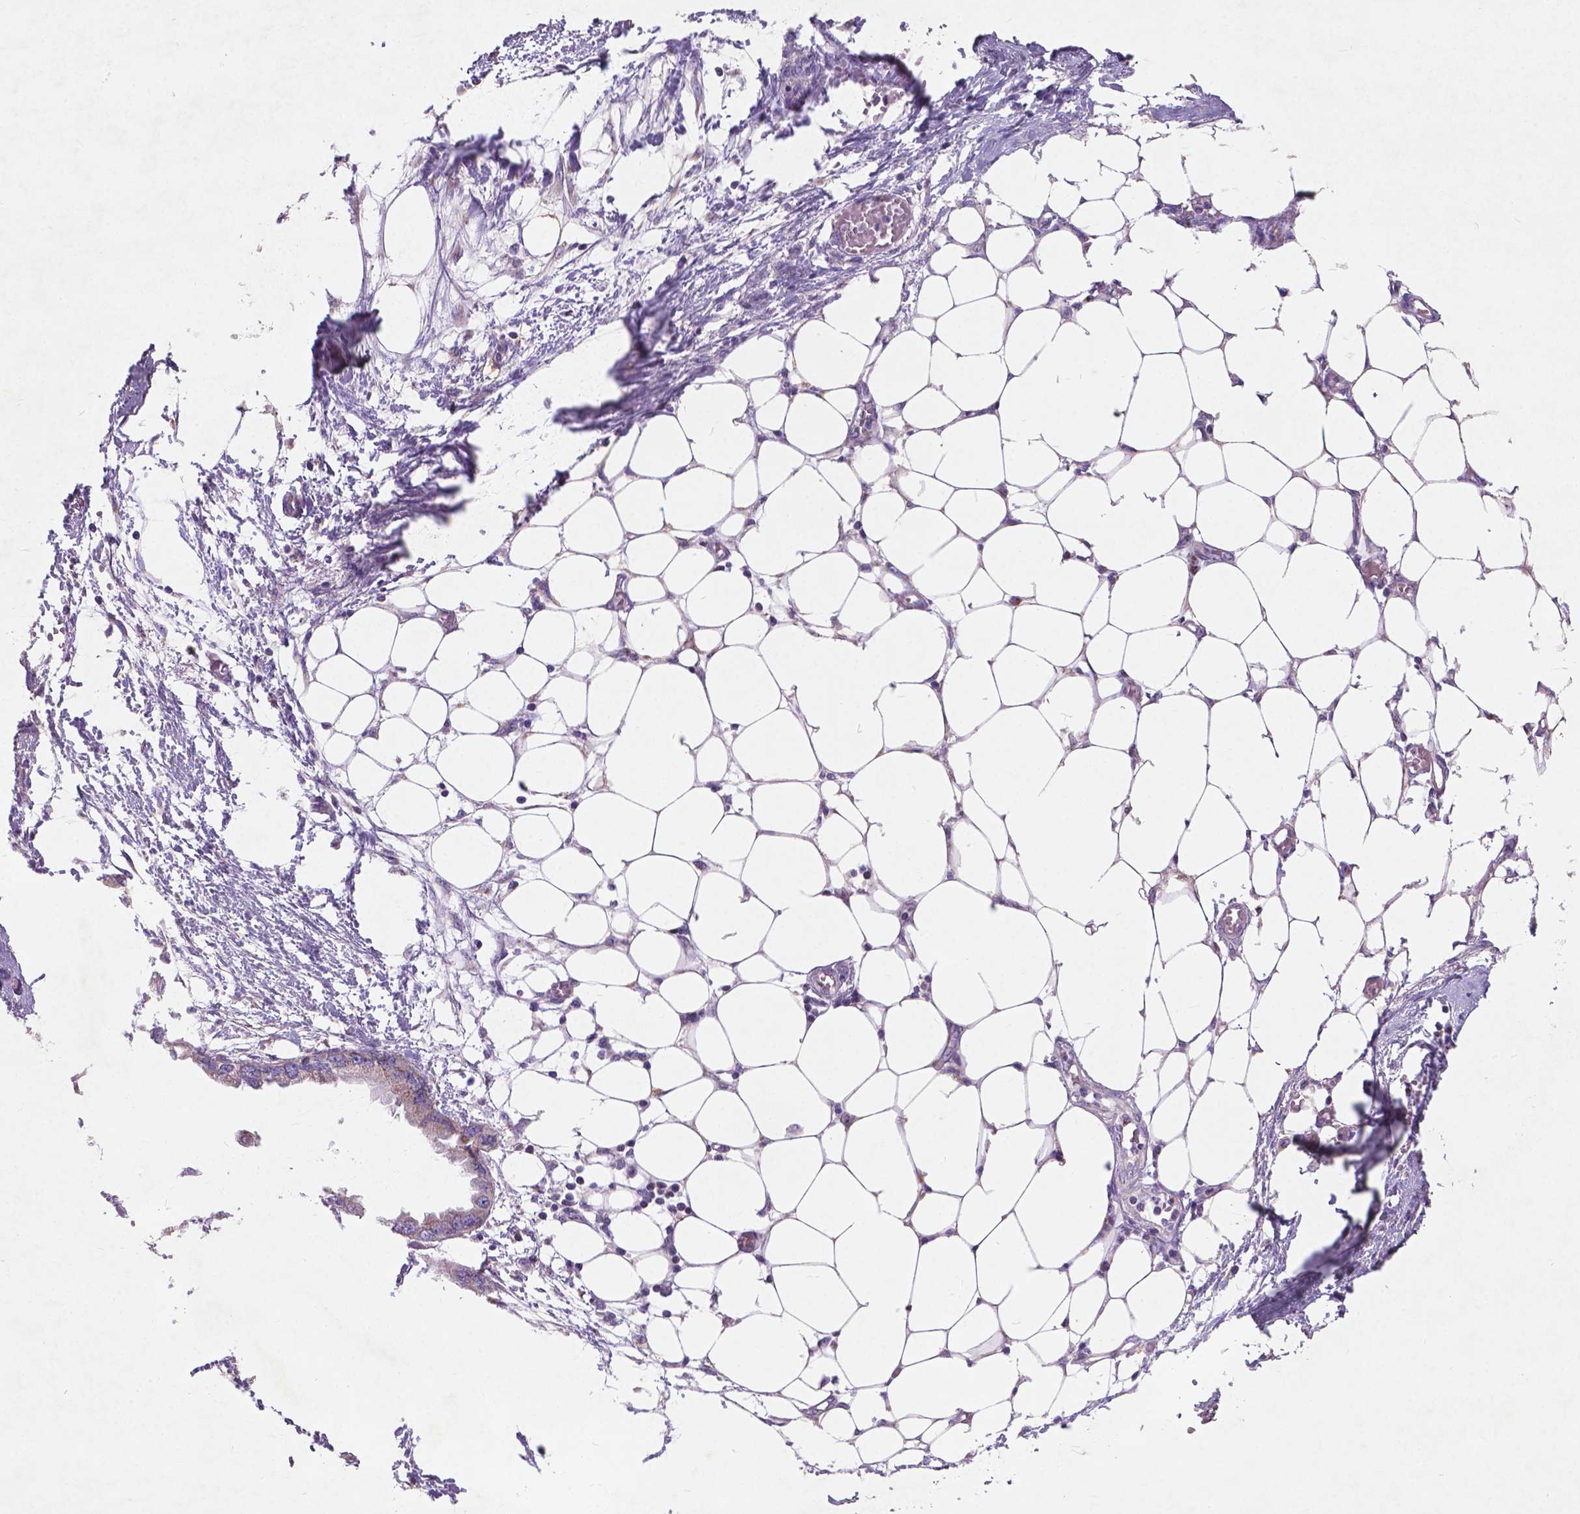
{"staining": {"intensity": "negative", "quantity": "none", "location": "none"}, "tissue": "endometrial cancer", "cell_type": "Tumor cells", "image_type": "cancer", "snomed": [{"axis": "morphology", "description": "Adenocarcinoma, NOS"}, {"axis": "morphology", "description": "Adenocarcinoma, metastatic, NOS"}, {"axis": "topography", "description": "Adipose tissue"}, {"axis": "topography", "description": "Endometrium"}], "caption": "A micrograph of human adenocarcinoma (endometrial) is negative for staining in tumor cells.", "gene": "ATG4D", "patient": {"sex": "female", "age": 67}}